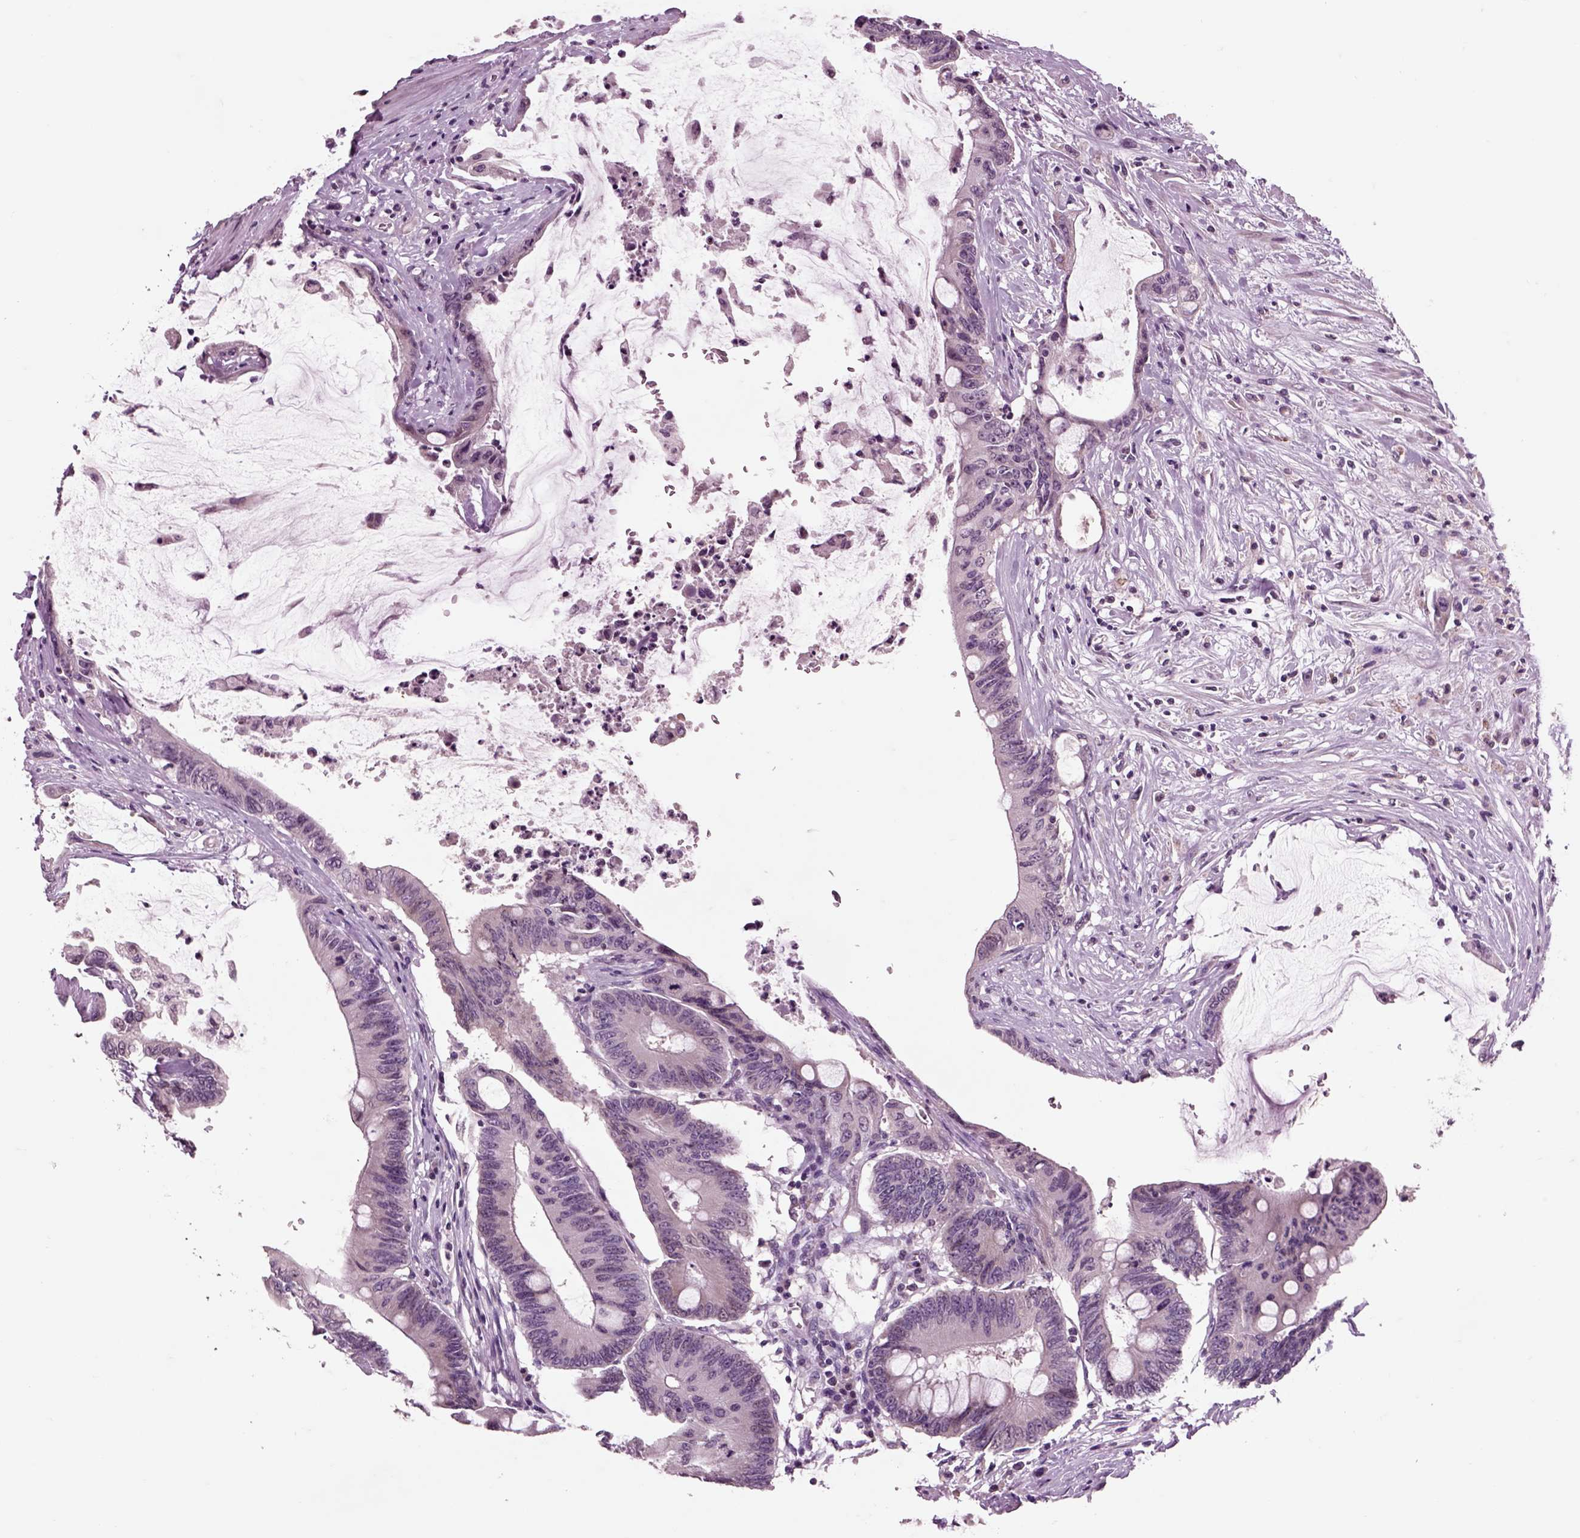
{"staining": {"intensity": "negative", "quantity": "none", "location": "none"}, "tissue": "colorectal cancer", "cell_type": "Tumor cells", "image_type": "cancer", "snomed": [{"axis": "morphology", "description": "Adenocarcinoma, NOS"}, {"axis": "topography", "description": "Rectum"}], "caption": "The immunohistochemistry (IHC) micrograph has no significant positivity in tumor cells of adenocarcinoma (colorectal) tissue.", "gene": "CHGB", "patient": {"sex": "male", "age": 59}}